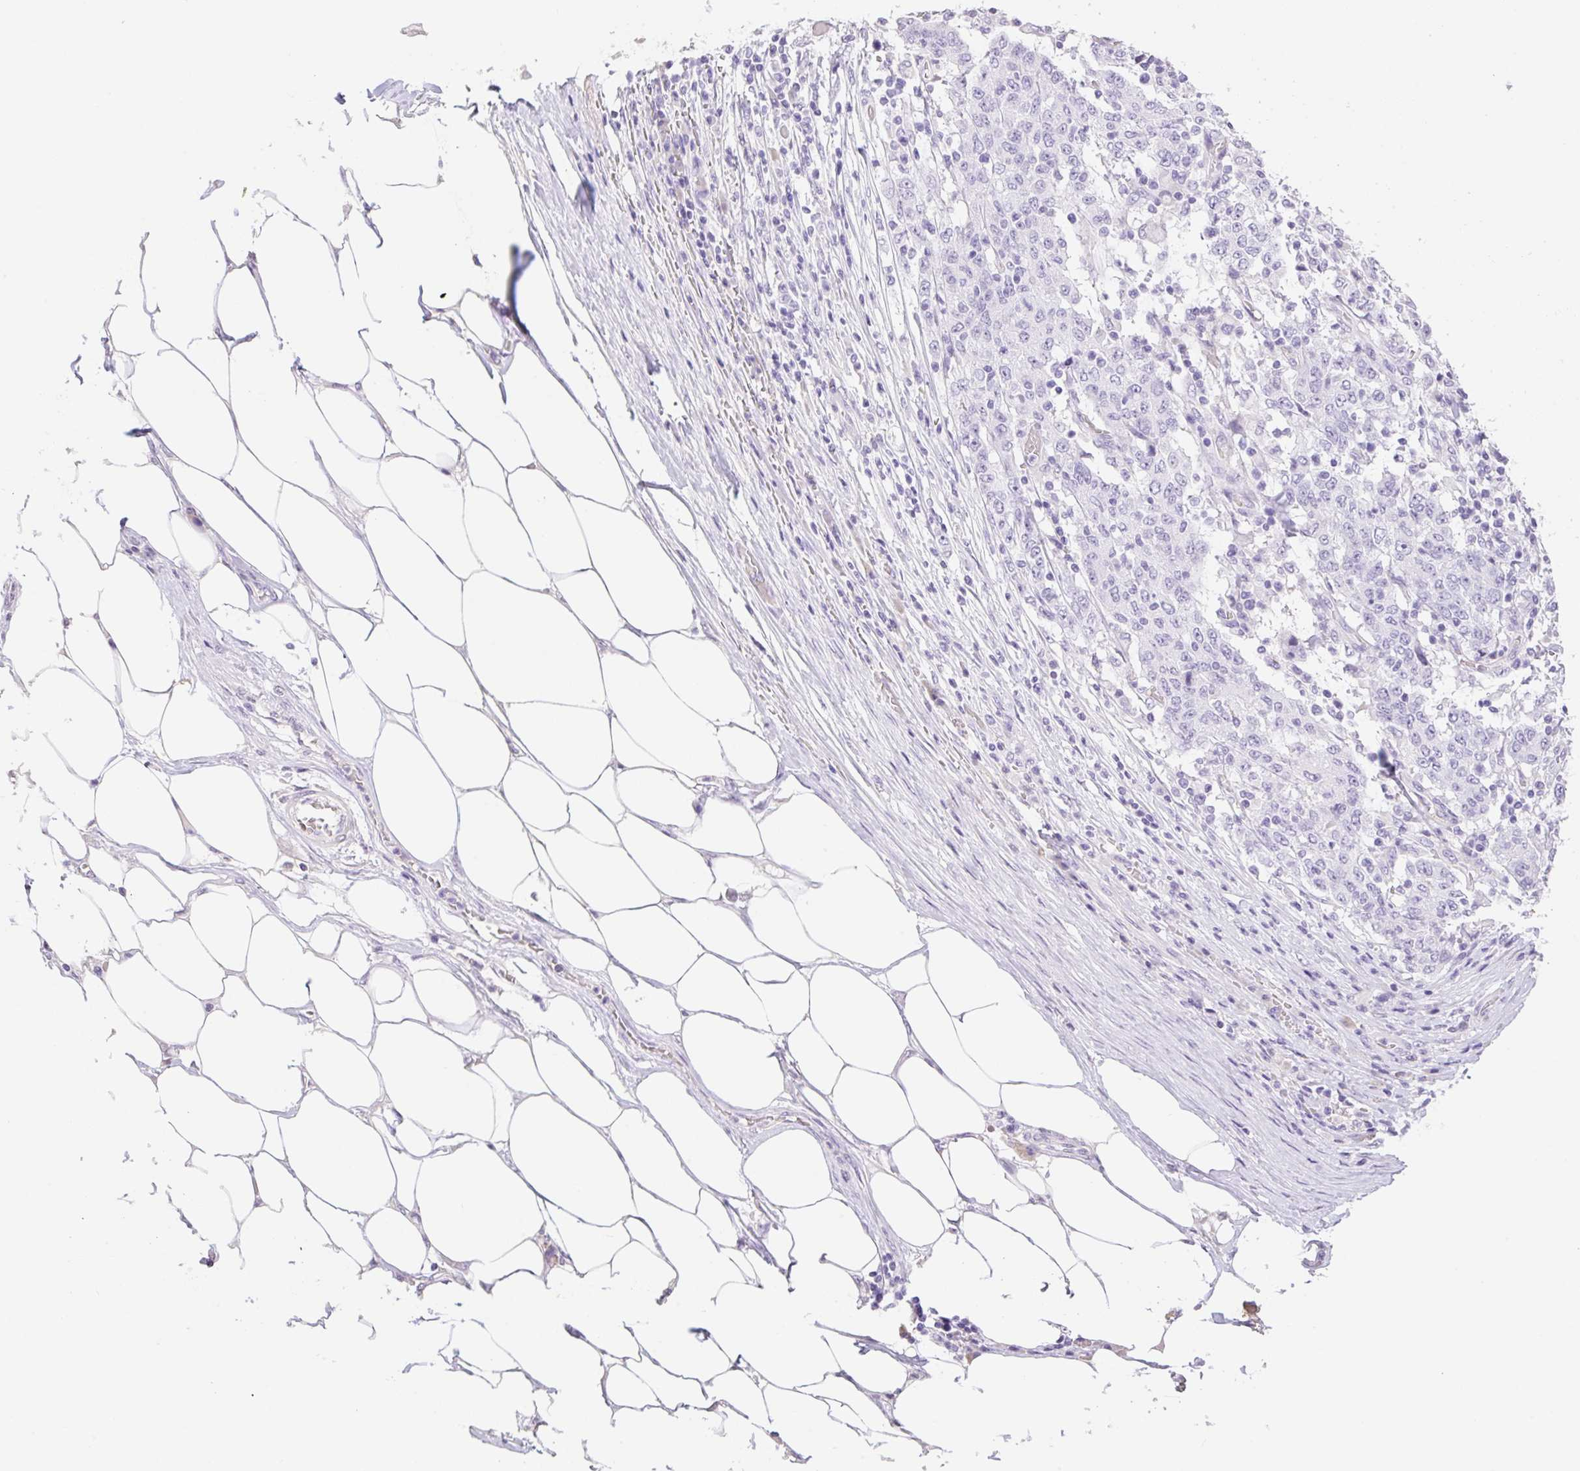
{"staining": {"intensity": "negative", "quantity": "none", "location": "none"}, "tissue": "stomach cancer", "cell_type": "Tumor cells", "image_type": "cancer", "snomed": [{"axis": "morphology", "description": "Adenocarcinoma, NOS"}, {"axis": "topography", "description": "Stomach"}], "caption": "Immunohistochemistry (IHC) of stomach cancer demonstrates no positivity in tumor cells.", "gene": "HCRTR2", "patient": {"sex": "male", "age": 59}}